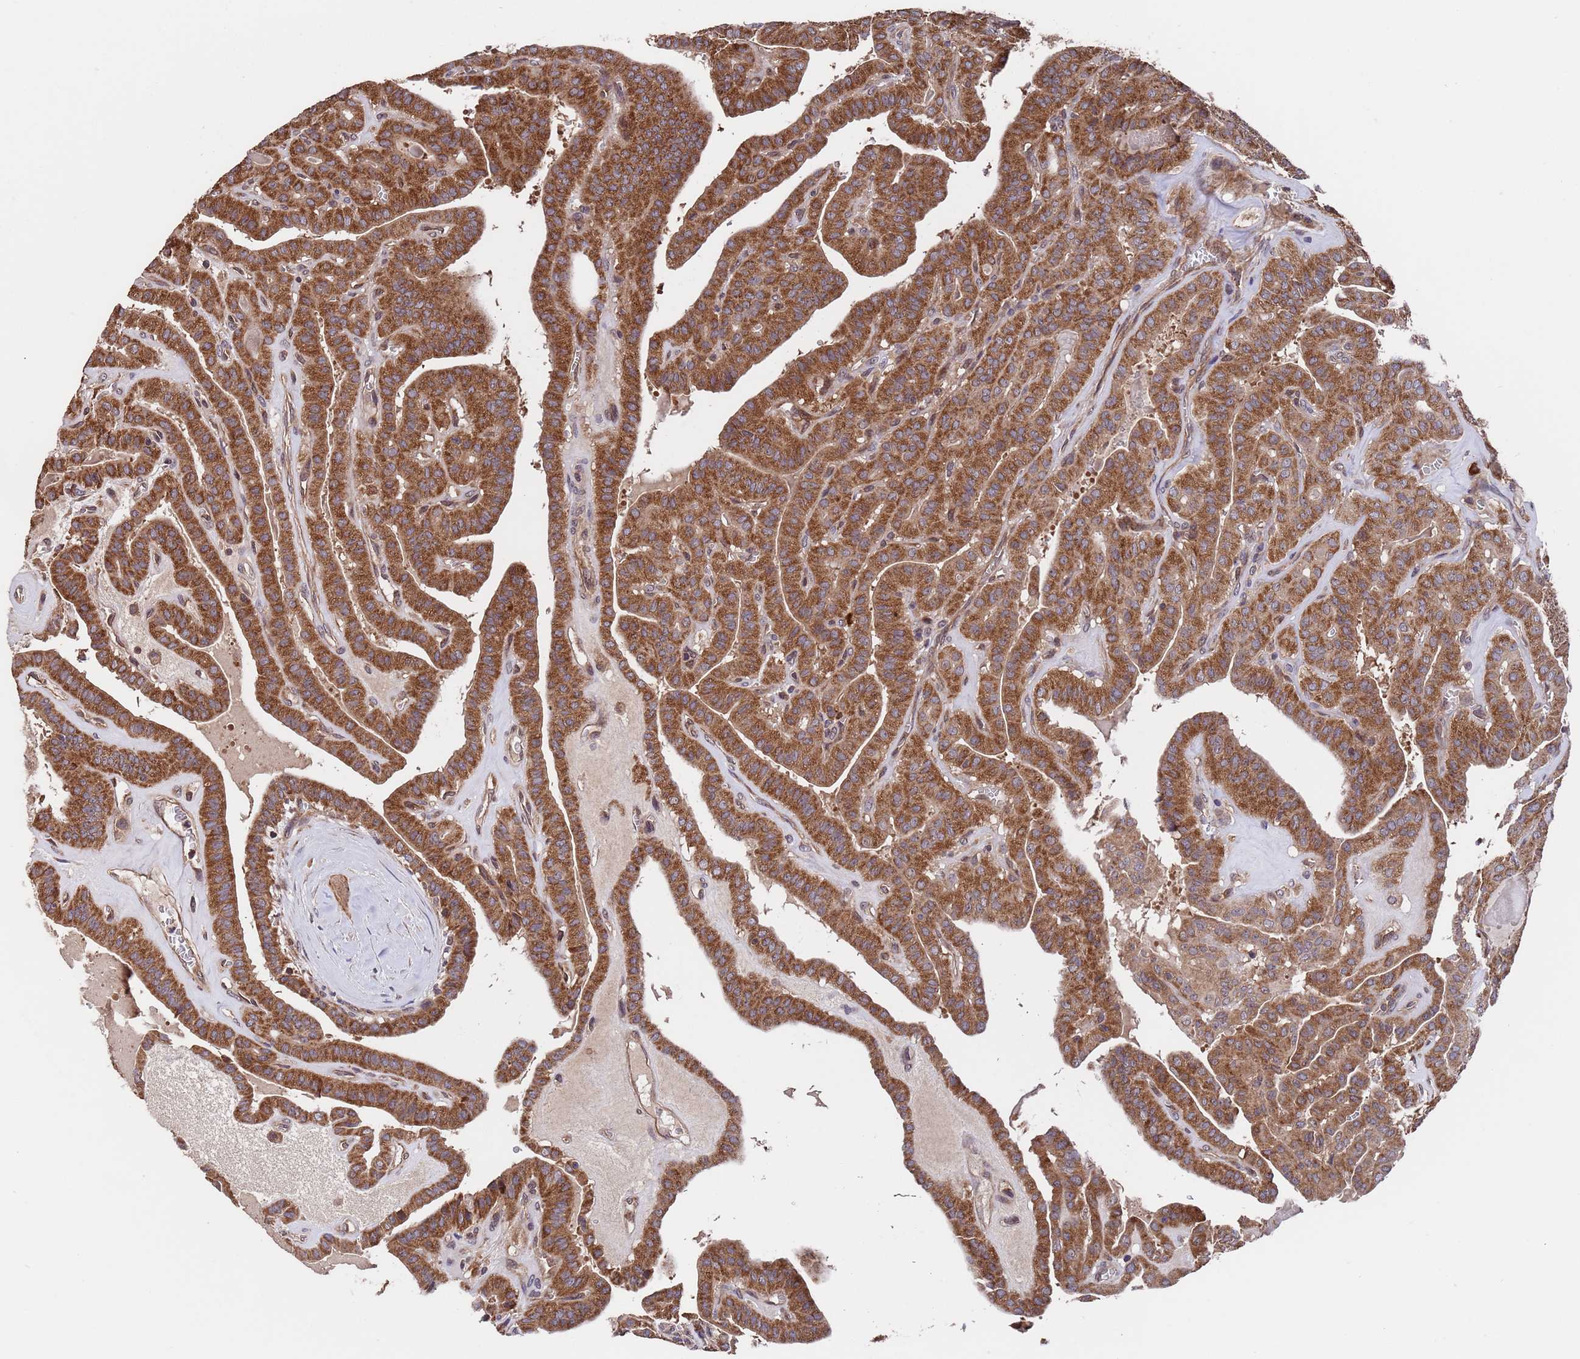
{"staining": {"intensity": "strong", "quantity": ">75%", "location": "cytoplasmic/membranous"}, "tissue": "thyroid cancer", "cell_type": "Tumor cells", "image_type": "cancer", "snomed": [{"axis": "morphology", "description": "Papillary adenocarcinoma, NOS"}, {"axis": "topography", "description": "Thyroid gland"}], "caption": "Immunohistochemical staining of human thyroid cancer demonstrates high levels of strong cytoplasmic/membranous protein staining in approximately >75% of tumor cells.", "gene": "TSR3", "patient": {"sex": "male", "age": 52}}